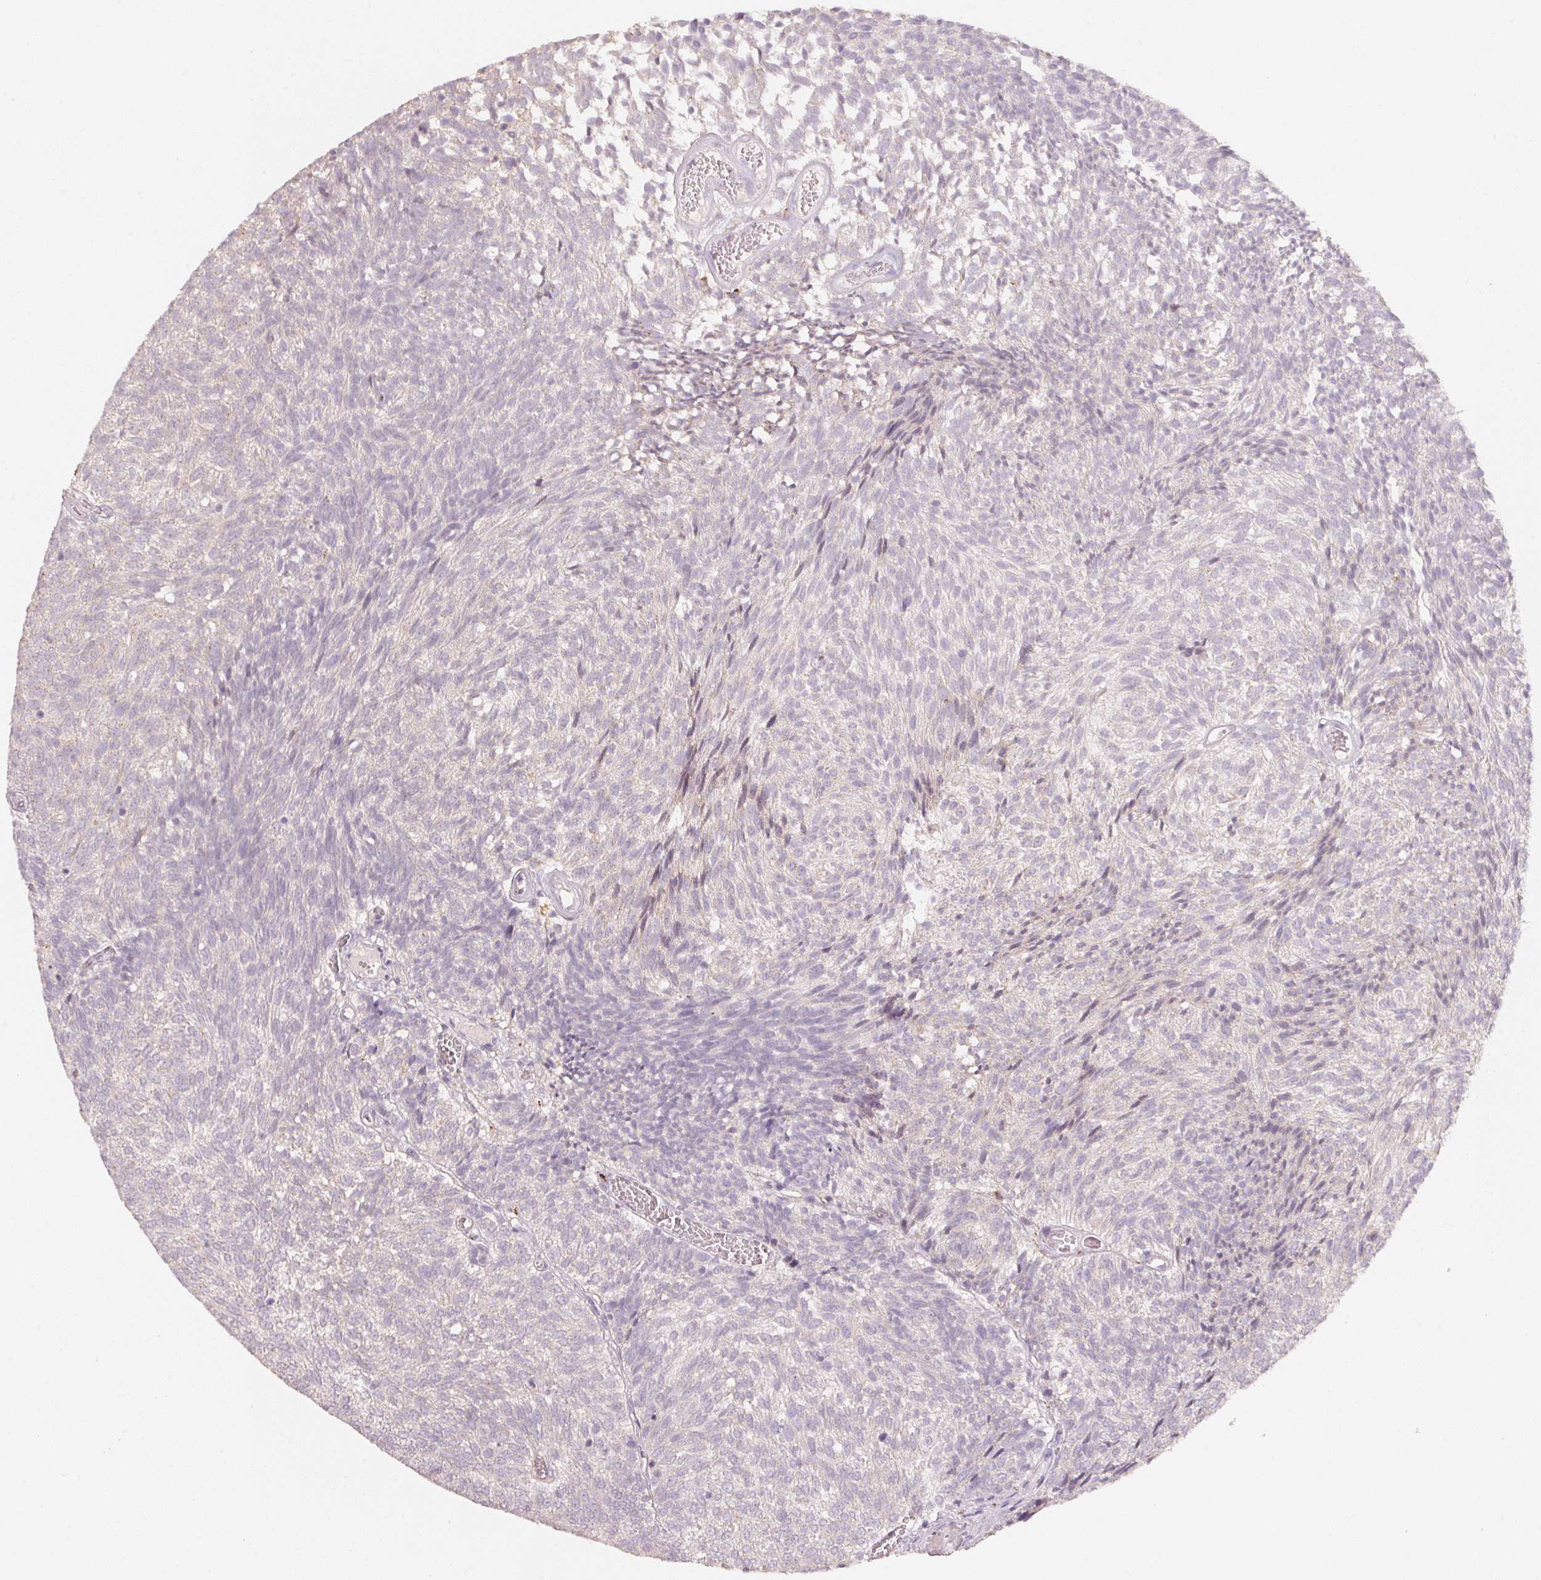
{"staining": {"intensity": "negative", "quantity": "none", "location": "none"}, "tissue": "urothelial cancer", "cell_type": "Tumor cells", "image_type": "cancer", "snomed": [{"axis": "morphology", "description": "Urothelial carcinoma, Low grade"}, {"axis": "topography", "description": "Urinary bladder"}], "caption": "A micrograph of human urothelial carcinoma (low-grade) is negative for staining in tumor cells.", "gene": "TREH", "patient": {"sex": "male", "age": 77}}